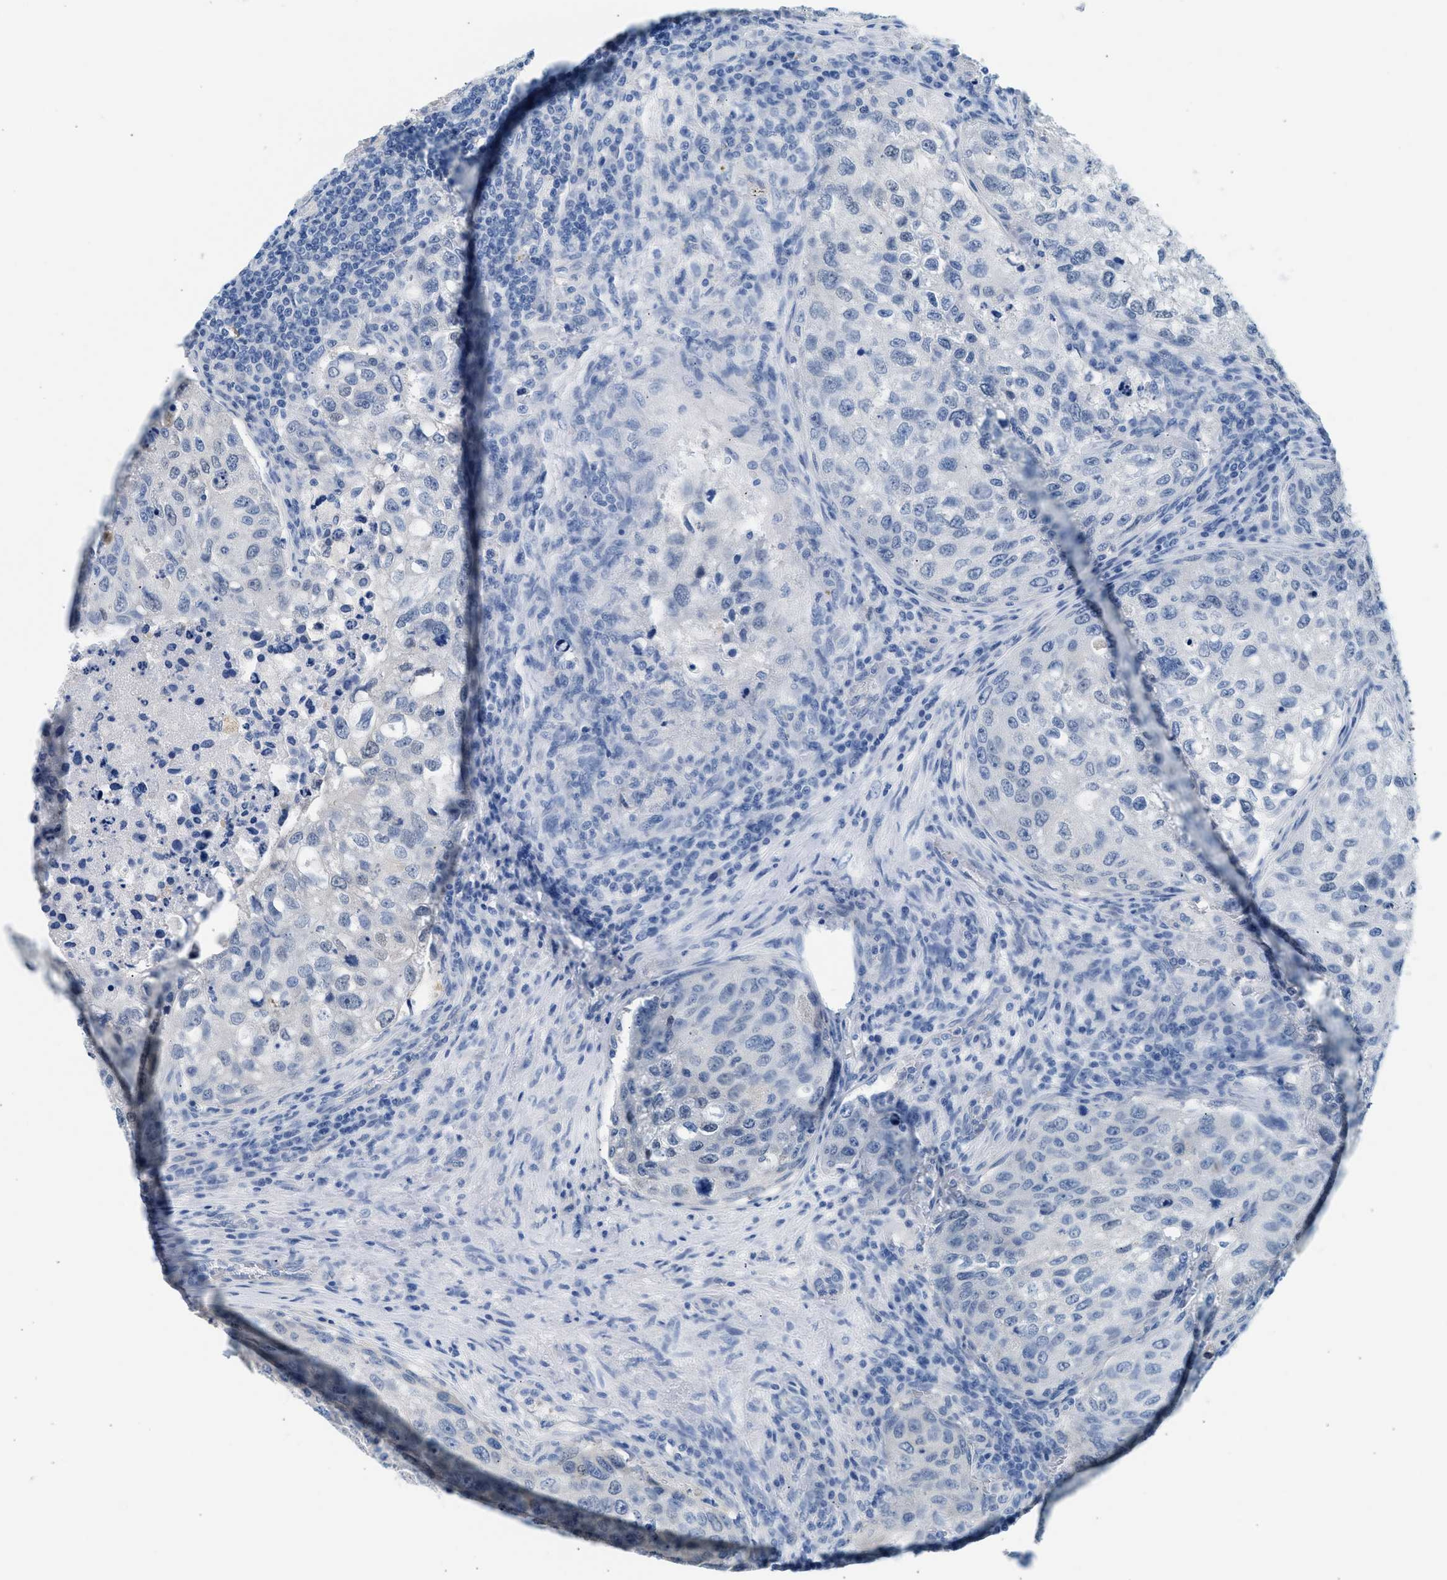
{"staining": {"intensity": "negative", "quantity": "none", "location": "none"}, "tissue": "urothelial cancer", "cell_type": "Tumor cells", "image_type": "cancer", "snomed": [{"axis": "morphology", "description": "Urothelial carcinoma, High grade"}, {"axis": "topography", "description": "Lymph node"}, {"axis": "topography", "description": "Urinary bladder"}], "caption": "Human high-grade urothelial carcinoma stained for a protein using IHC reveals no positivity in tumor cells.", "gene": "SPAM1", "patient": {"sex": "male", "age": 51}}